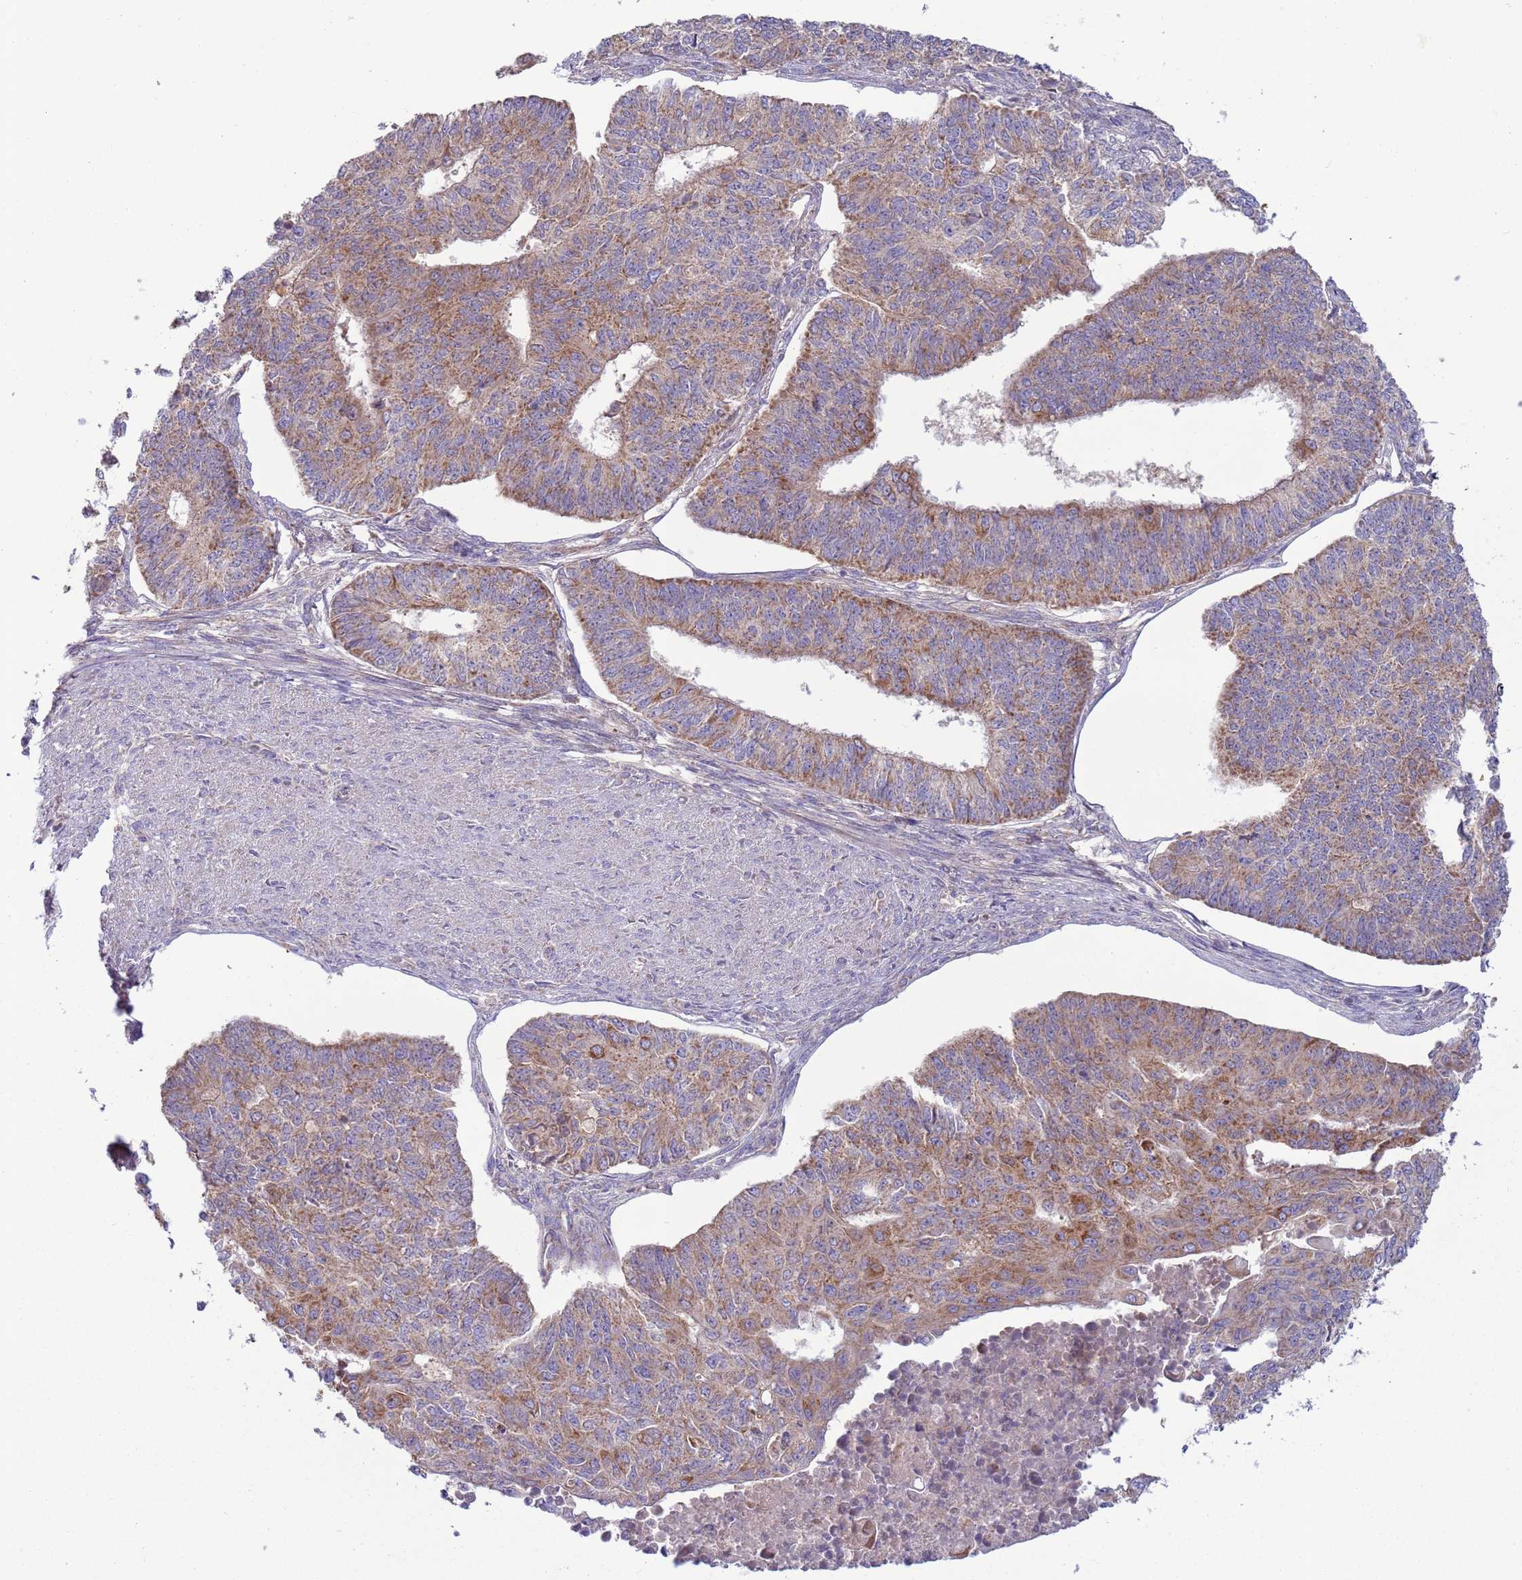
{"staining": {"intensity": "moderate", "quantity": "25%-75%", "location": "cytoplasmic/membranous"}, "tissue": "endometrial cancer", "cell_type": "Tumor cells", "image_type": "cancer", "snomed": [{"axis": "morphology", "description": "Adenocarcinoma, NOS"}, {"axis": "topography", "description": "Endometrium"}], "caption": "Protein expression analysis of adenocarcinoma (endometrial) exhibits moderate cytoplasmic/membranous positivity in approximately 25%-75% of tumor cells.", "gene": "UQCRQ", "patient": {"sex": "female", "age": 32}}